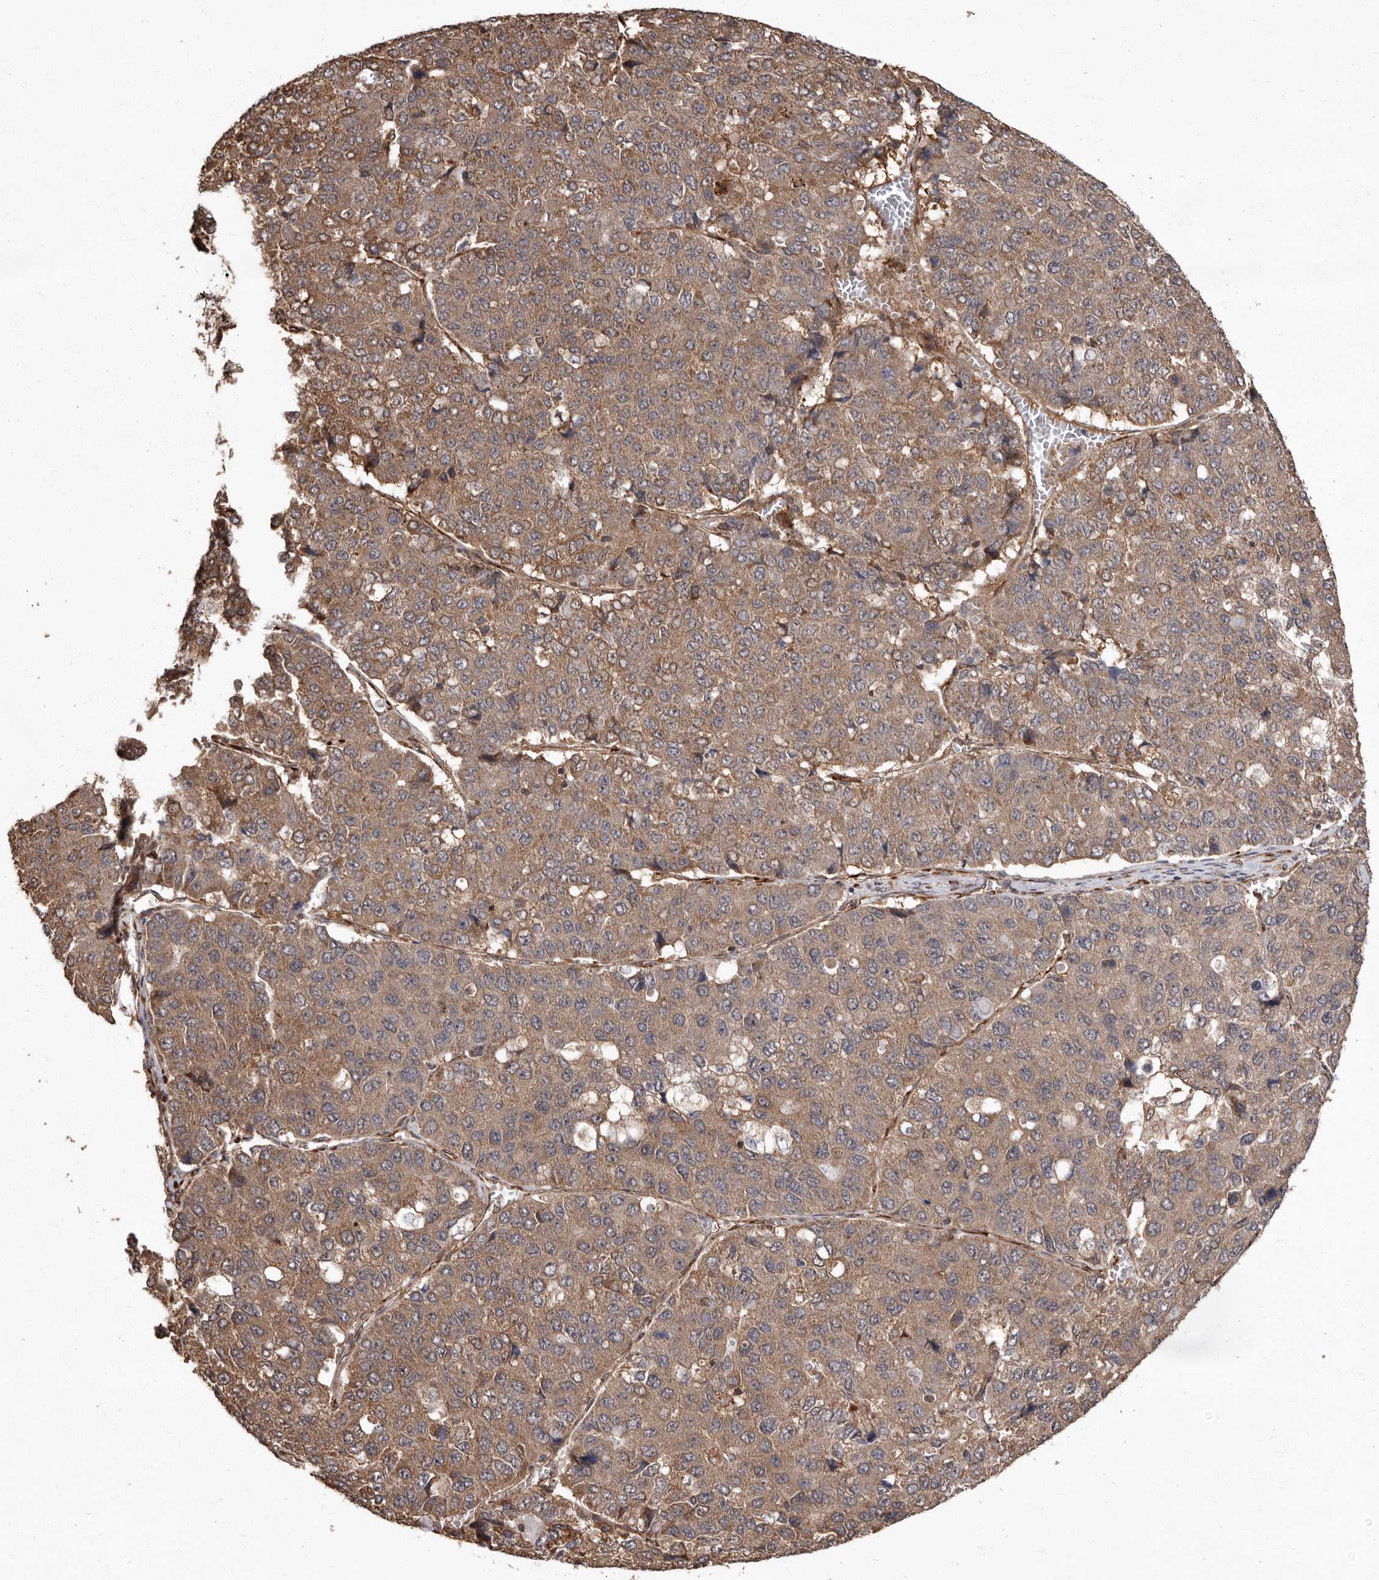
{"staining": {"intensity": "moderate", "quantity": ">75%", "location": "cytoplasmic/membranous"}, "tissue": "pancreatic cancer", "cell_type": "Tumor cells", "image_type": "cancer", "snomed": [{"axis": "morphology", "description": "Adenocarcinoma, NOS"}, {"axis": "topography", "description": "Pancreas"}], "caption": "Tumor cells reveal medium levels of moderate cytoplasmic/membranous positivity in about >75% of cells in human pancreatic adenocarcinoma. The staining is performed using DAB (3,3'-diaminobenzidine) brown chromogen to label protein expression. The nuclei are counter-stained blue using hematoxylin.", "gene": "FLAD1", "patient": {"sex": "male", "age": 50}}